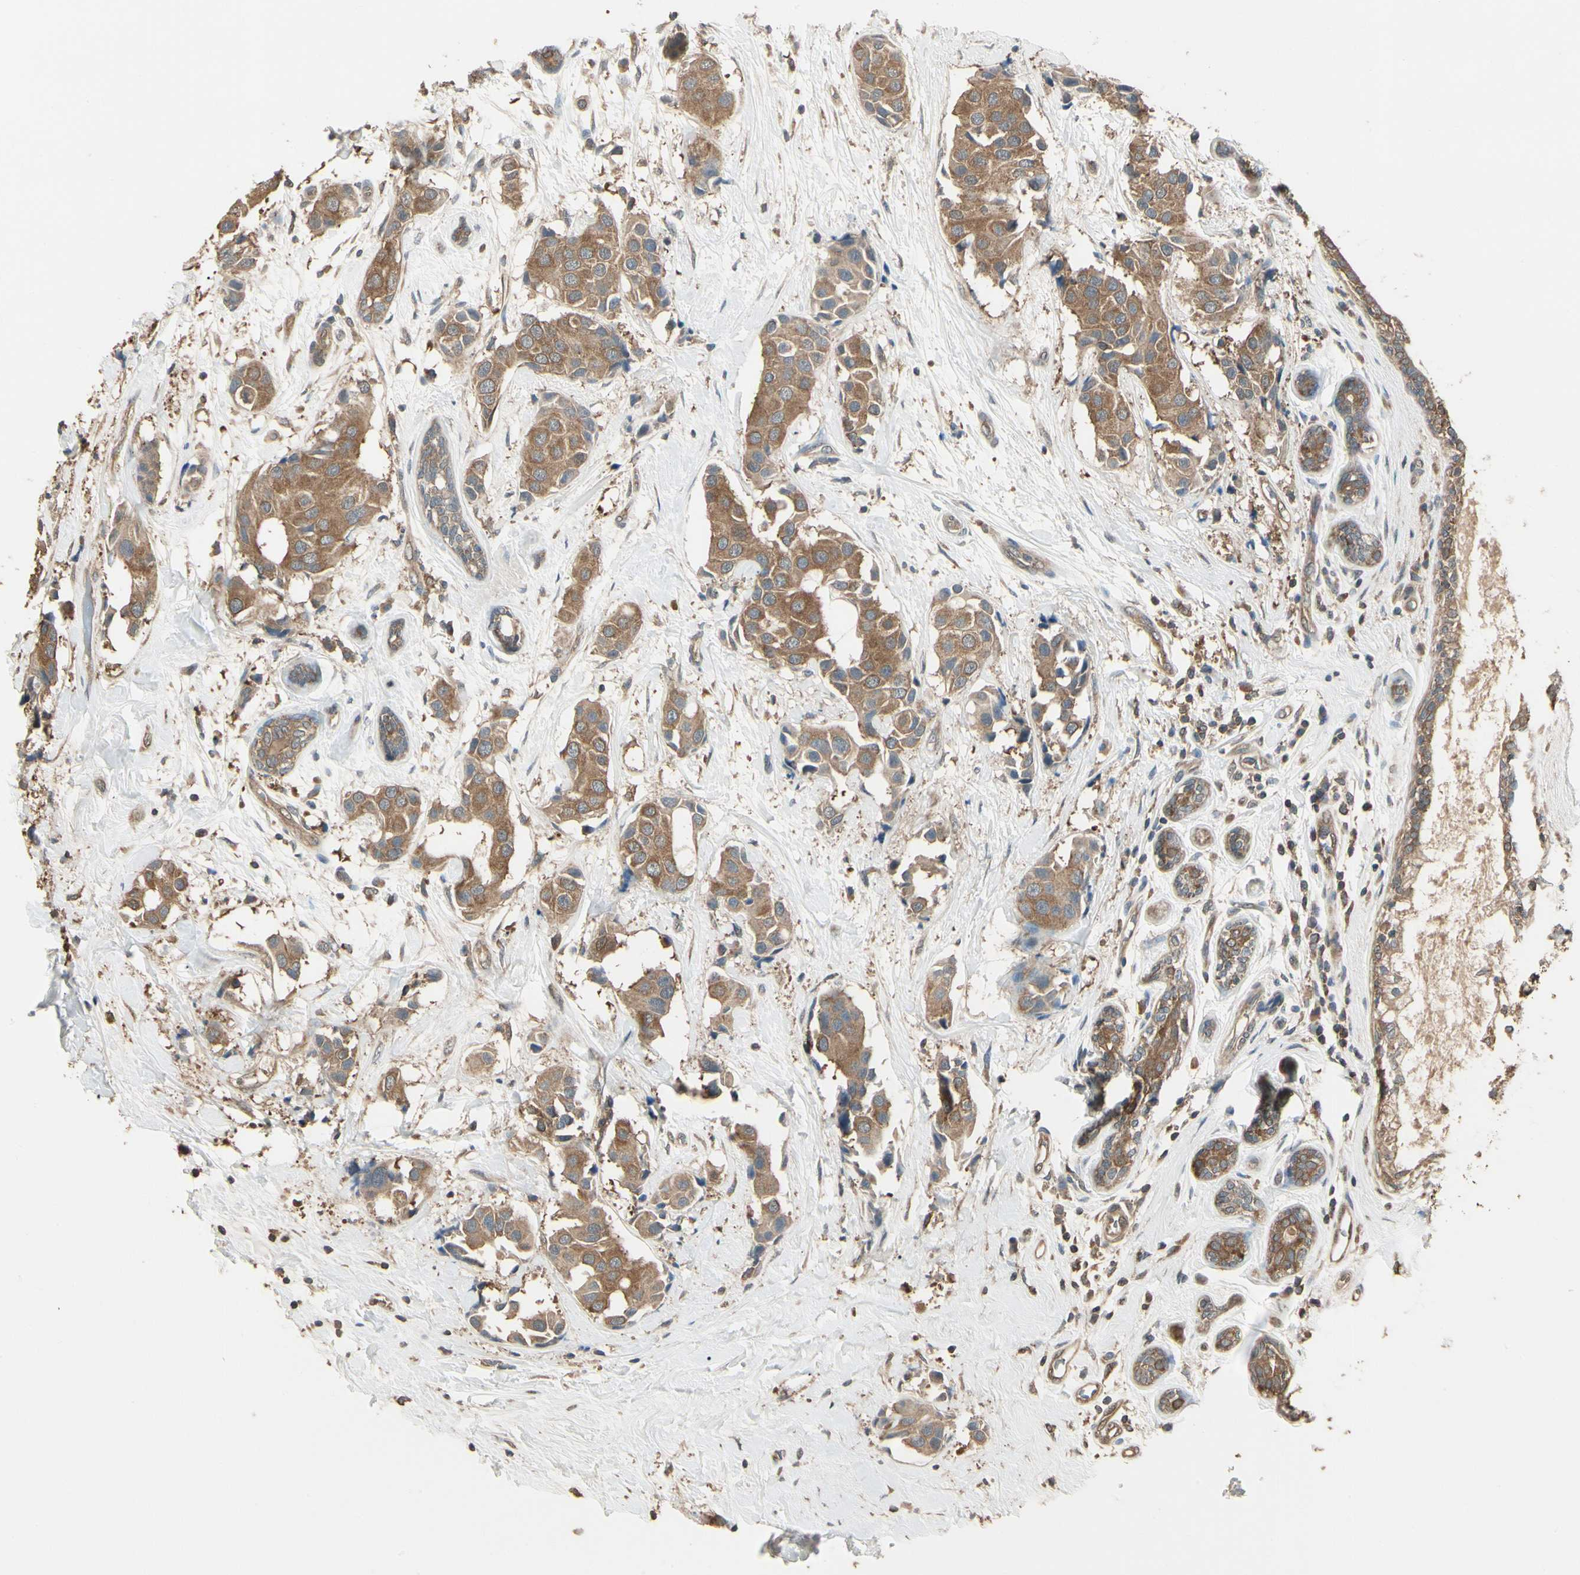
{"staining": {"intensity": "moderate", "quantity": ">75%", "location": "cytoplasmic/membranous"}, "tissue": "breast cancer", "cell_type": "Tumor cells", "image_type": "cancer", "snomed": [{"axis": "morphology", "description": "Normal tissue, NOS"}, {"axis": "morphology", "description": "Duct carcinoma"}, {"axis": "topography", "description": "Breast"}], "caption": "Brown immunohistochemical staining in human breast cancer displays moderate cytoplasmic/membranous staining in approximately >75% of tumor cells.", "gene": "CCT7", "patient": {"sex": "female", "age": 39}}